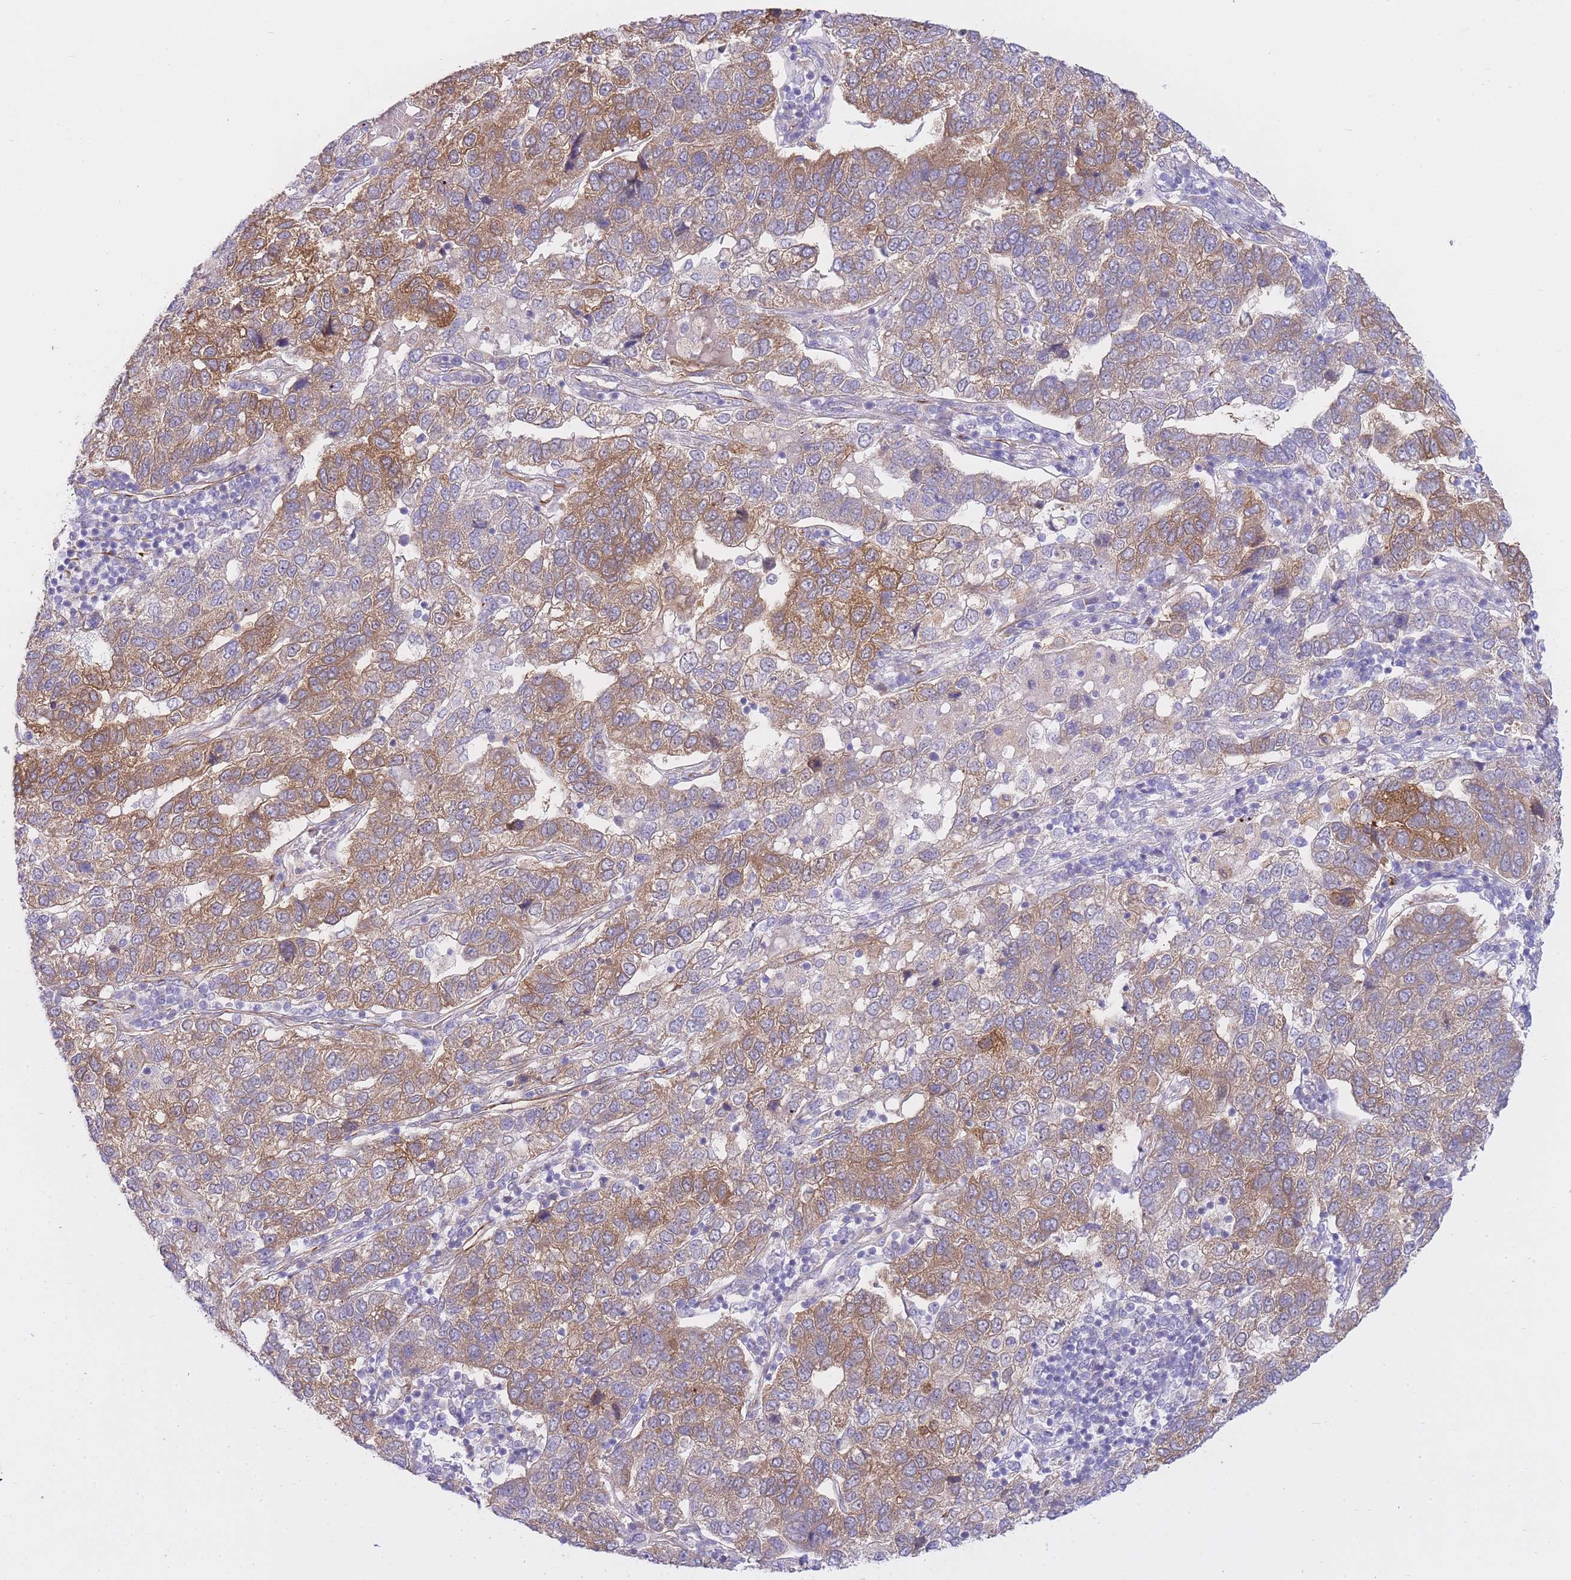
{"staining": {"intensity": "moderate", "quantity": "25%-75%", "location": "cytoplasmic/membranous"}, "tissue": "pancreatic cancer", "cell_type": "Tumor cells", "image_type": "cancer", "snomed": [{"axis": "morphology", "description": "Adenocarcinoma, NOS"}, {"axis": "topography", "description": "Pancreas"}], "caption": "Moderate cytoplasmic/membranous expression for a protein is seen in approximately 25%-75% of tumor cells of adenocarcinoma (pancreatic) using IHC.", "gene": "ECPAS", "patient": {"sex": "female", "age": 61}}